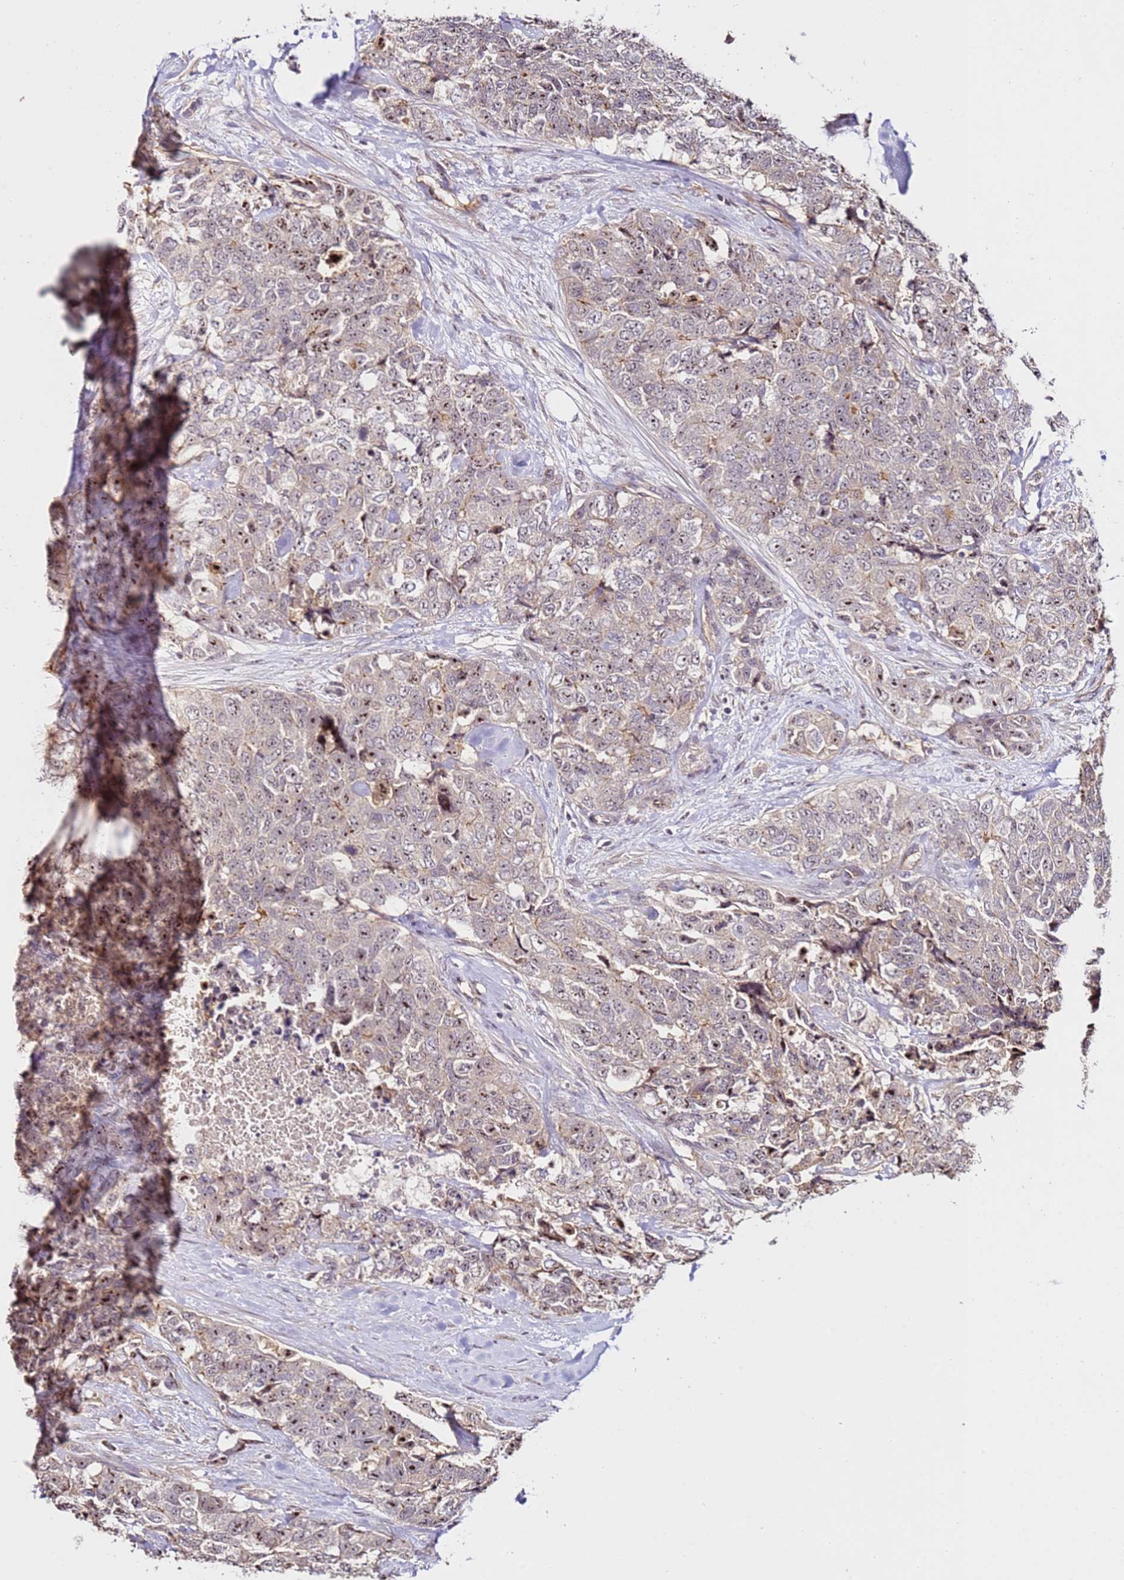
{"staining": {"intensity": "weak", "quantity": "25%-75%", "location": "nuclear"}, "tissue": "urothelial cancer", "cell_type": "Tumor cells", "image_type": "cancer", "snomed": [{"axis": "morphology", "description": "Urothelial carcinoma, High grade"}, {"axis": "topography", "description": "Urinary bladder"}], "caption": "Immunohistochemistry (IHC) of human urothelial cancer exhibits low levels of weak nuclear positivity in approximately 25%-75% of tumor cells. (Brightfield microscopy of DAB IHC at high magnification).", "gene": "DDX27", "patient": {"sex": "female", "age": 78}}